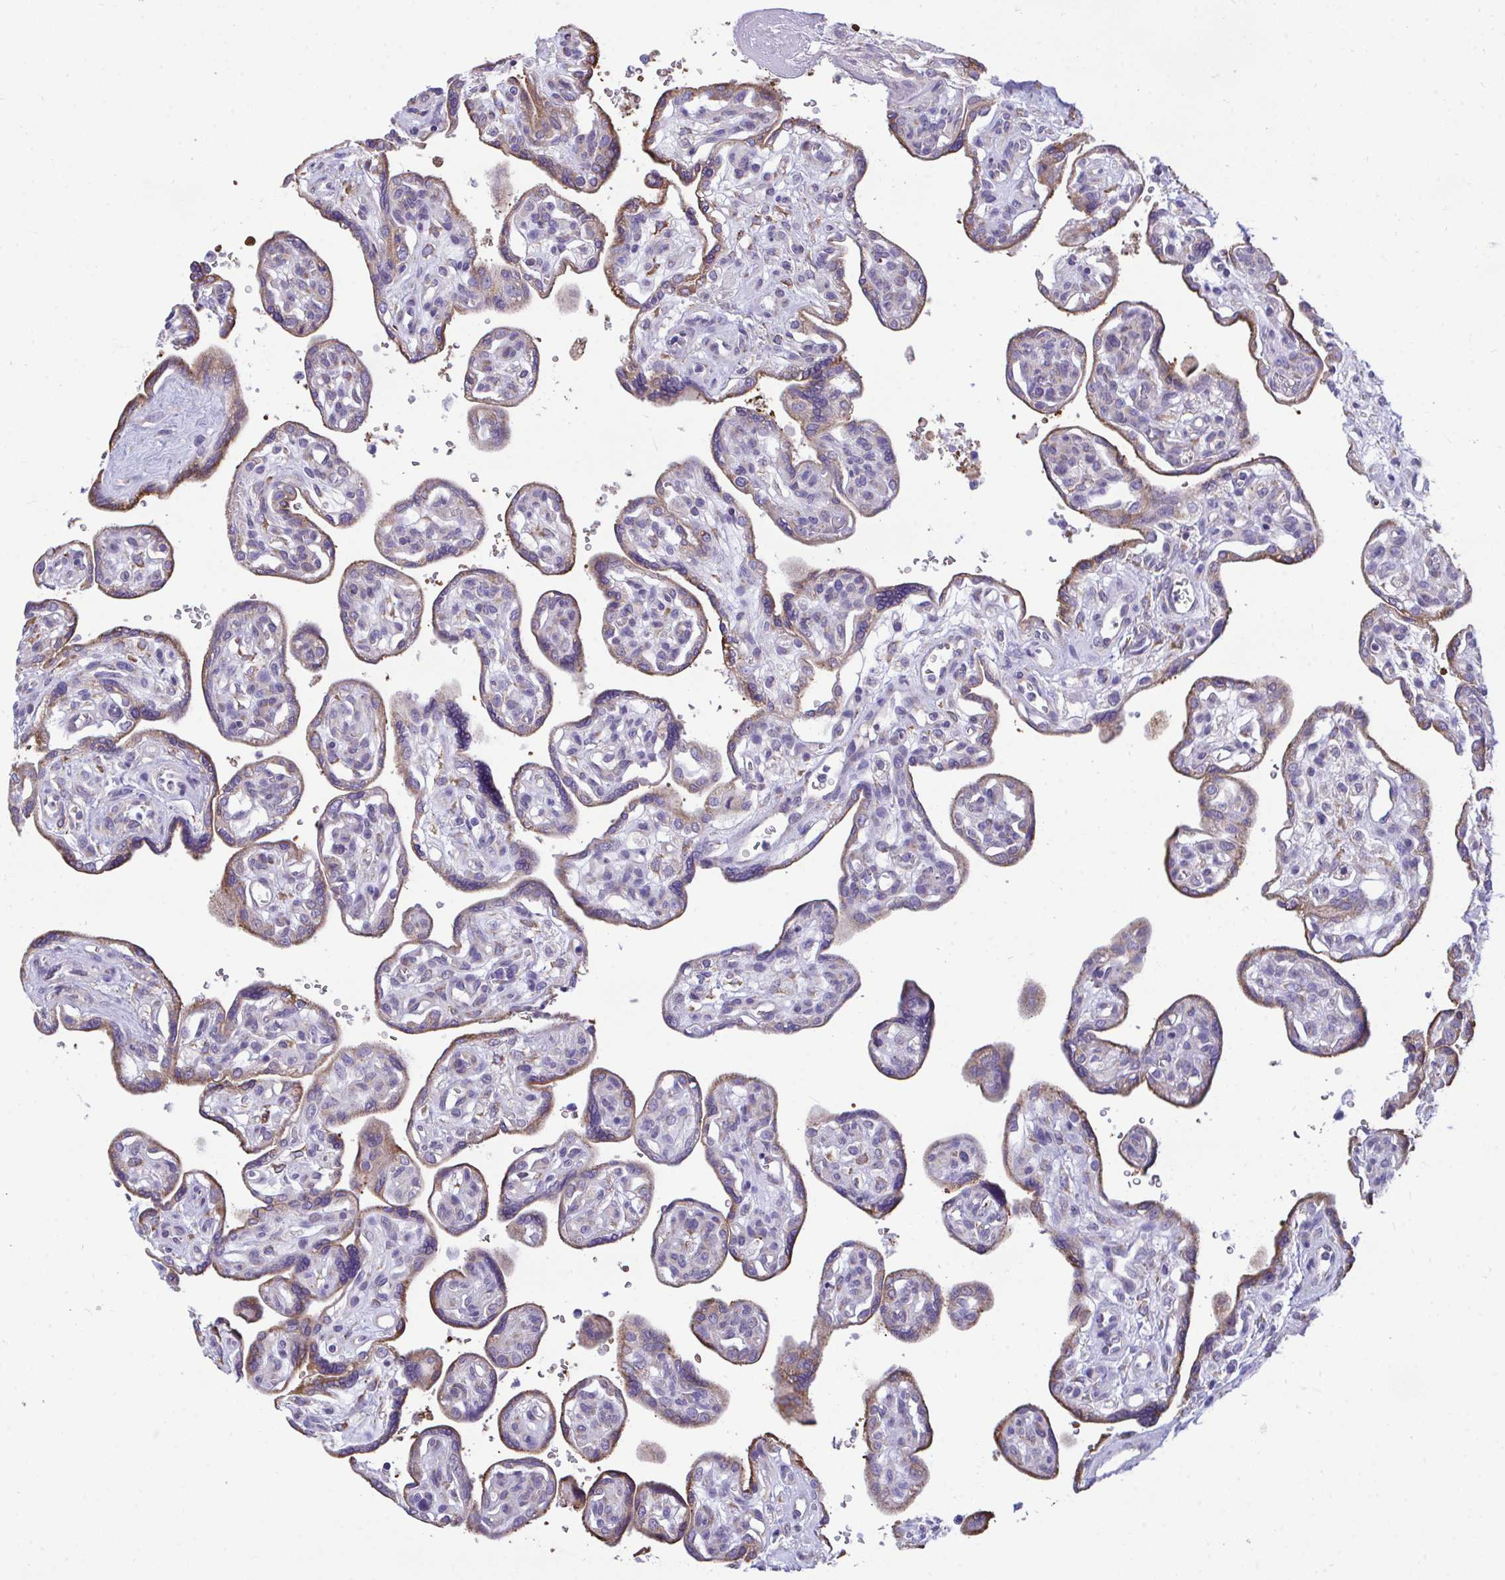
{"staining": {"intensity": "negative", "quantity": "none", "location": "none"}, "tissue": "placenta", "cell_type": "Decidual cells", "image_type": "normal", "snomed": [{"axis": "morphology", "description": "Normal tissue, NOS"}, {"axis": "topography", "description": "Placenta"}], "caption": "DAB (3,3'-diaminobenzidine) immunohistochemical staining of normal human placenta displays no significant expression in decidual cells.", "gene": "PIGK", "patient": {"sex": "female", "age": 39}}